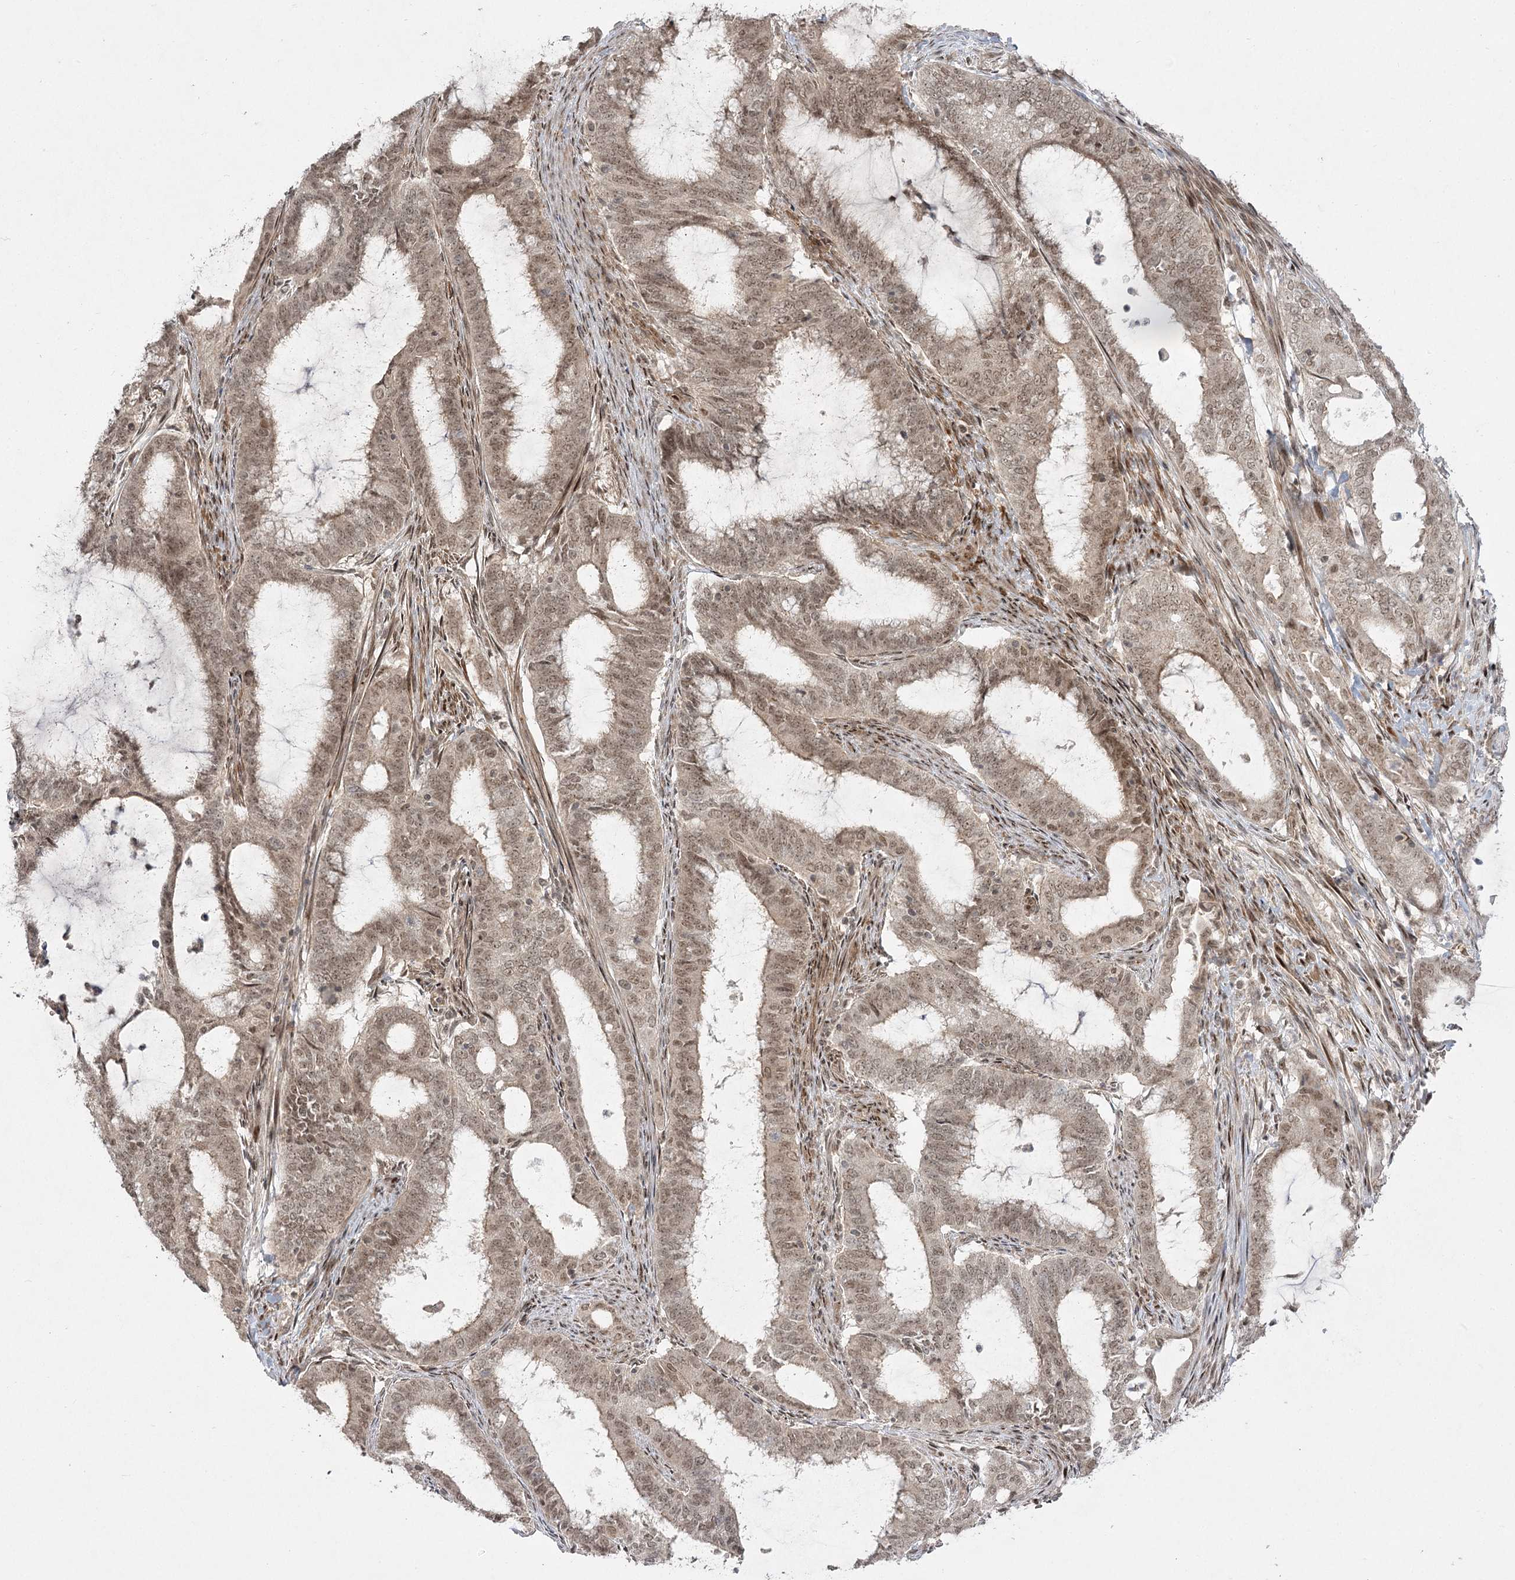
{"staining": {"intensity": "moderate", "quantity": "25%-75%", "location": "cytoplasmic/membranous,nuclear"}, "tissue": "endometrial cancer", "cell_type": "Tumor cells", "image_type": "cancer", "snomed": [{"axis": "morphology", "description": "Adenocarcinoma, NOS"}, {"axis": "topography", "description": "Endometrium"}], "caption": "A brown stain labels moderate cytoplasmic/membranous and nuclear staining of a protein in human endometrial cancer tumor cells.", "gene": "HELQ", "patient": {"sex": "female", "age": 51}}